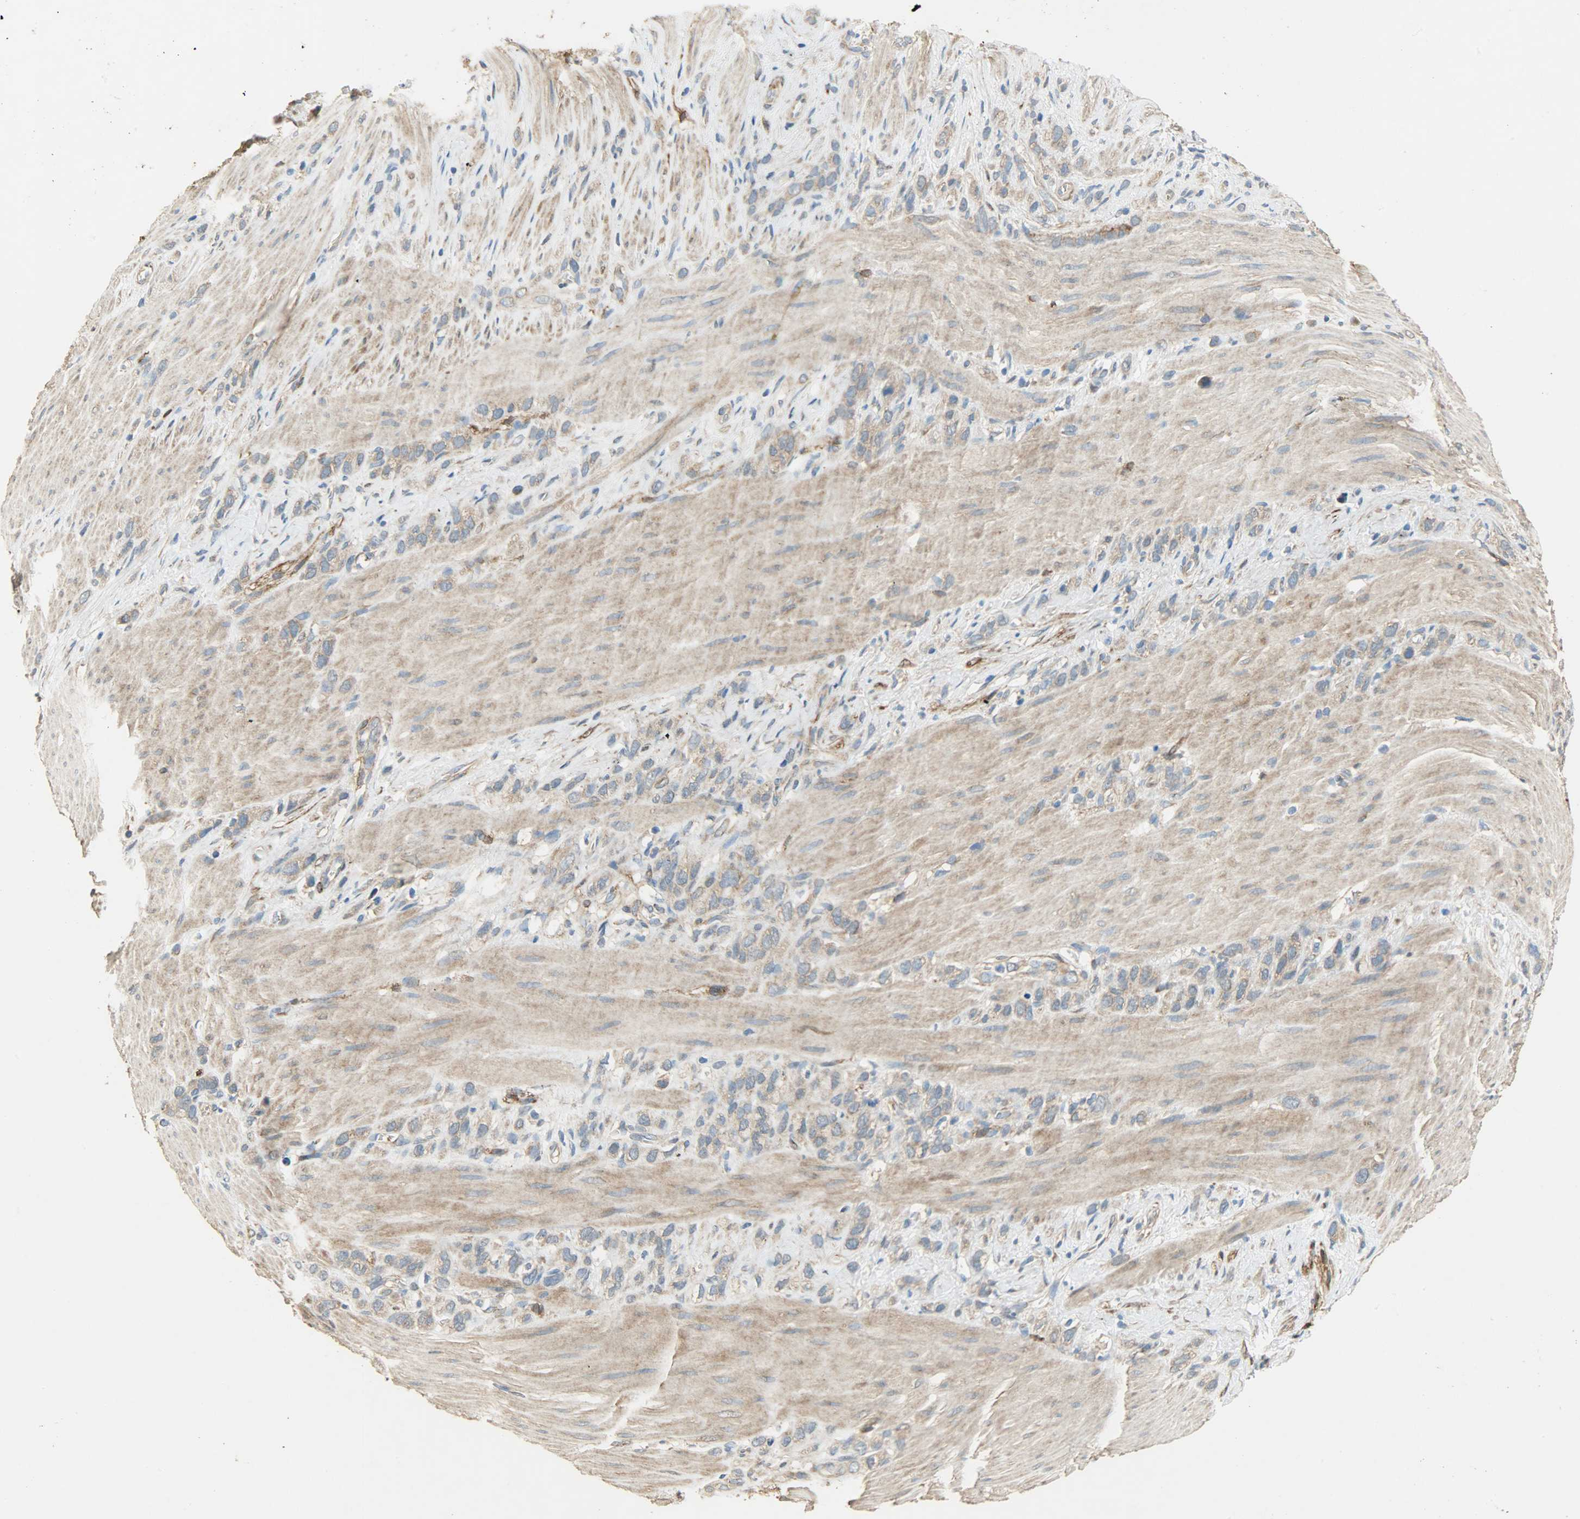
{"staining": {"intensity": "moderate", "quantity": ">75%", "location": "cytoplasmic/membranous"}, "tissue": "stomach cancer", "cell_type": "Tumor cells", "image_type": "cancer", "snomed": [{"axis": "morphology", "description": "Normal tissue, NOS"}, {"axis": "morphology", "description": "Adenocarcinoma, NOS"}, {"axis": "morphology", "description": "Adenocarcinoma, High grade"}, {"axis": "topography", "description": "Stomach, upper"}, {"axis": "topography", "description": "Stomach"}], "caption": "Immunohistochemistry (IHC) histopathology image of neoplastic tissue: high-grade adenocarcinoma (stomach) stained using immunohistochemistry (IHC) displays medium levels of moderate protein expression localized specifically in the cytoplasmic/membranous of tumor cells, appearing as a cytoplasmic/membranous brown color.", "gene": "C1orf198", "patient": {"sex": "female", "age": 65}}